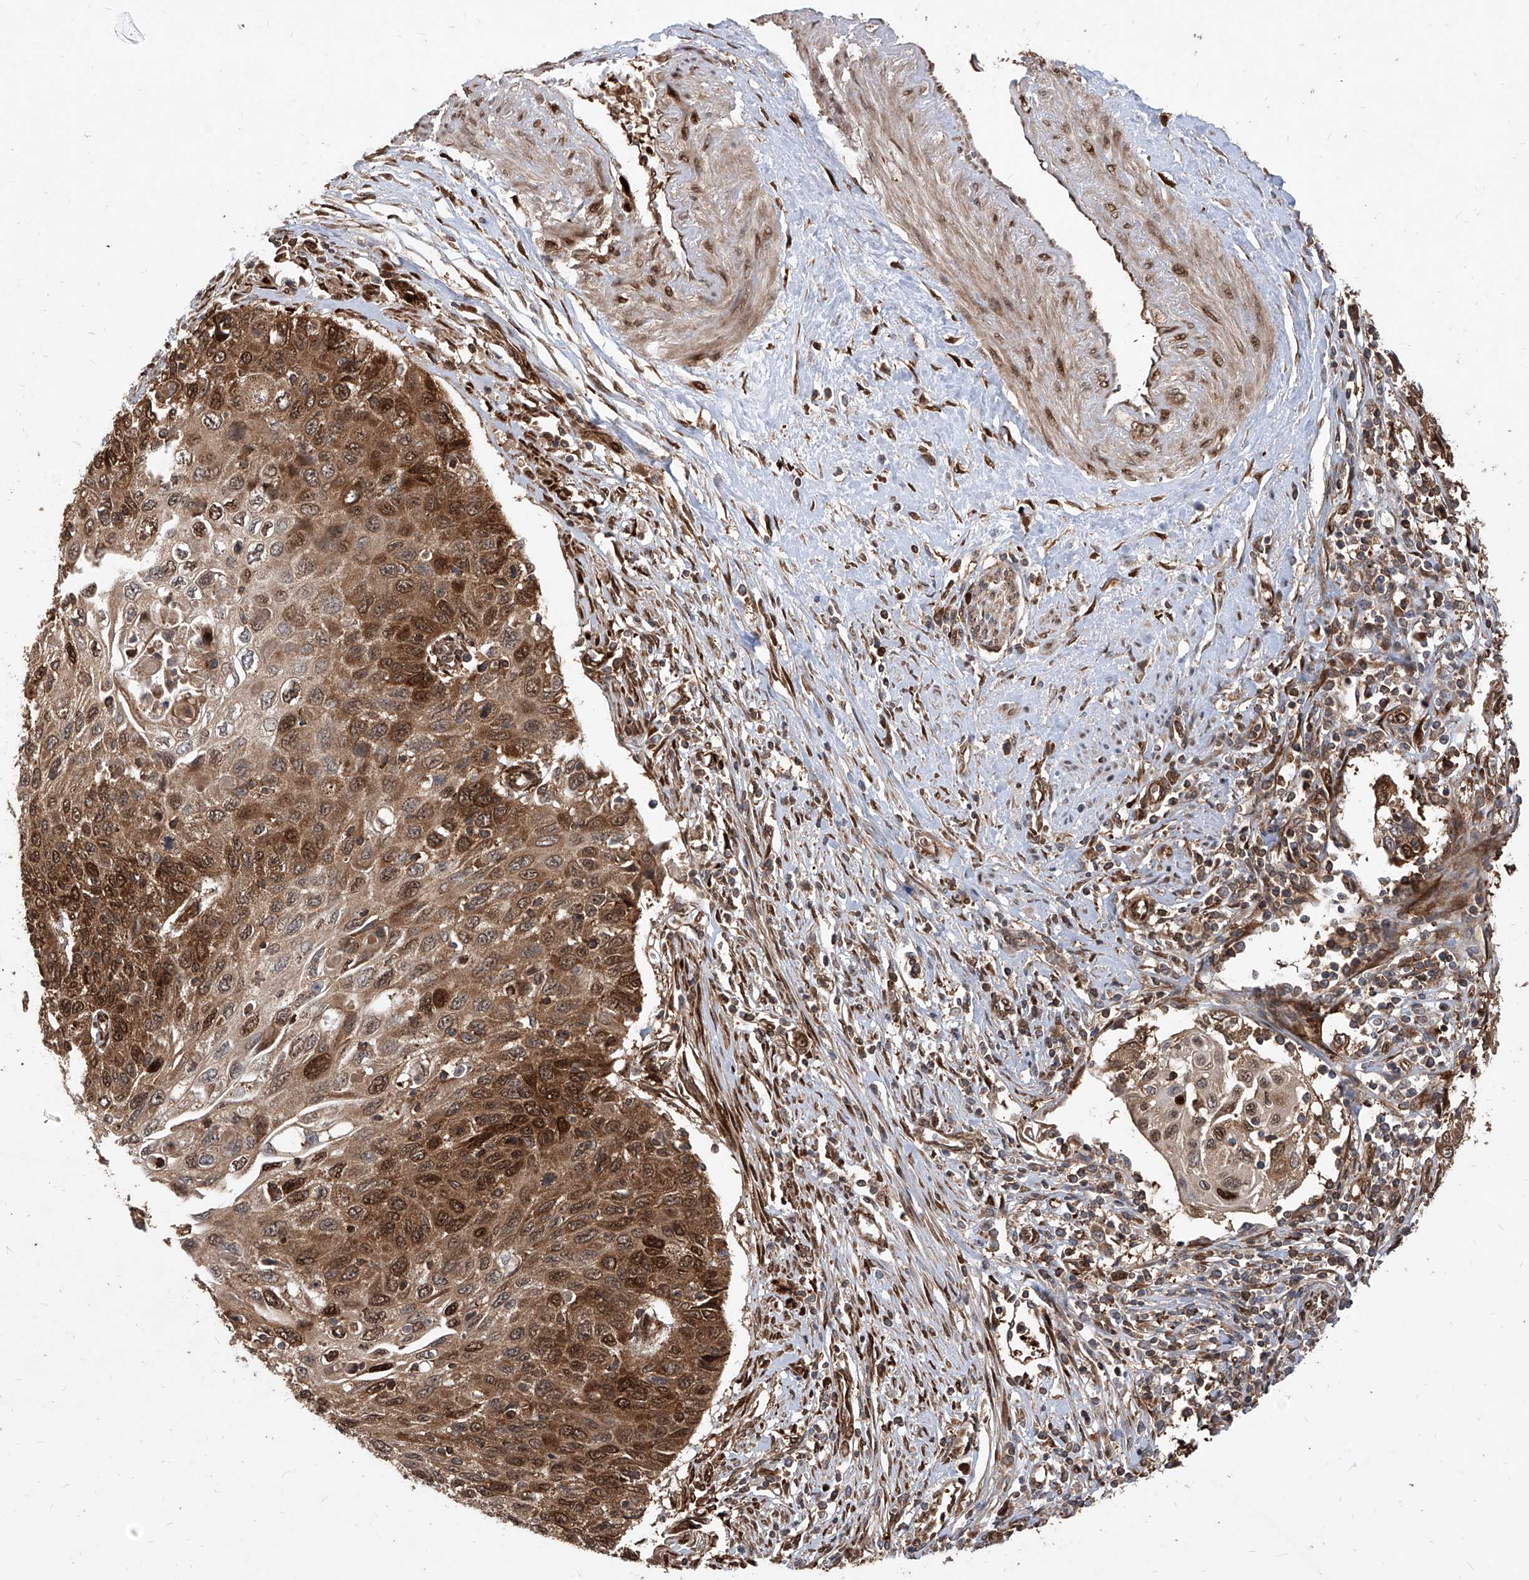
{"staining": {"intensity": "strong", "quantity": ">75%", "location": "cytoplasmic/membranous,nuclear"}, "tissue": "cervical cancer", "cell_type": "Tumor cells", "image_type": "cancer", "snomed": [{"axis": "morphology", "description": "Squamous cell carcinoma, NOS"}, {"axis": "topography", "description": "Cervix"}], "caption": "IHC (DAB (3,3'-diaminobenzidine)) staining of cervical squamous cell carcinoma shows strong cytoplasmic/membranous and nuclear protein staining in approximately >75% of tumor cells.", "gene": "MAGED2", "patient": {"sex": "female", "age": 70}}